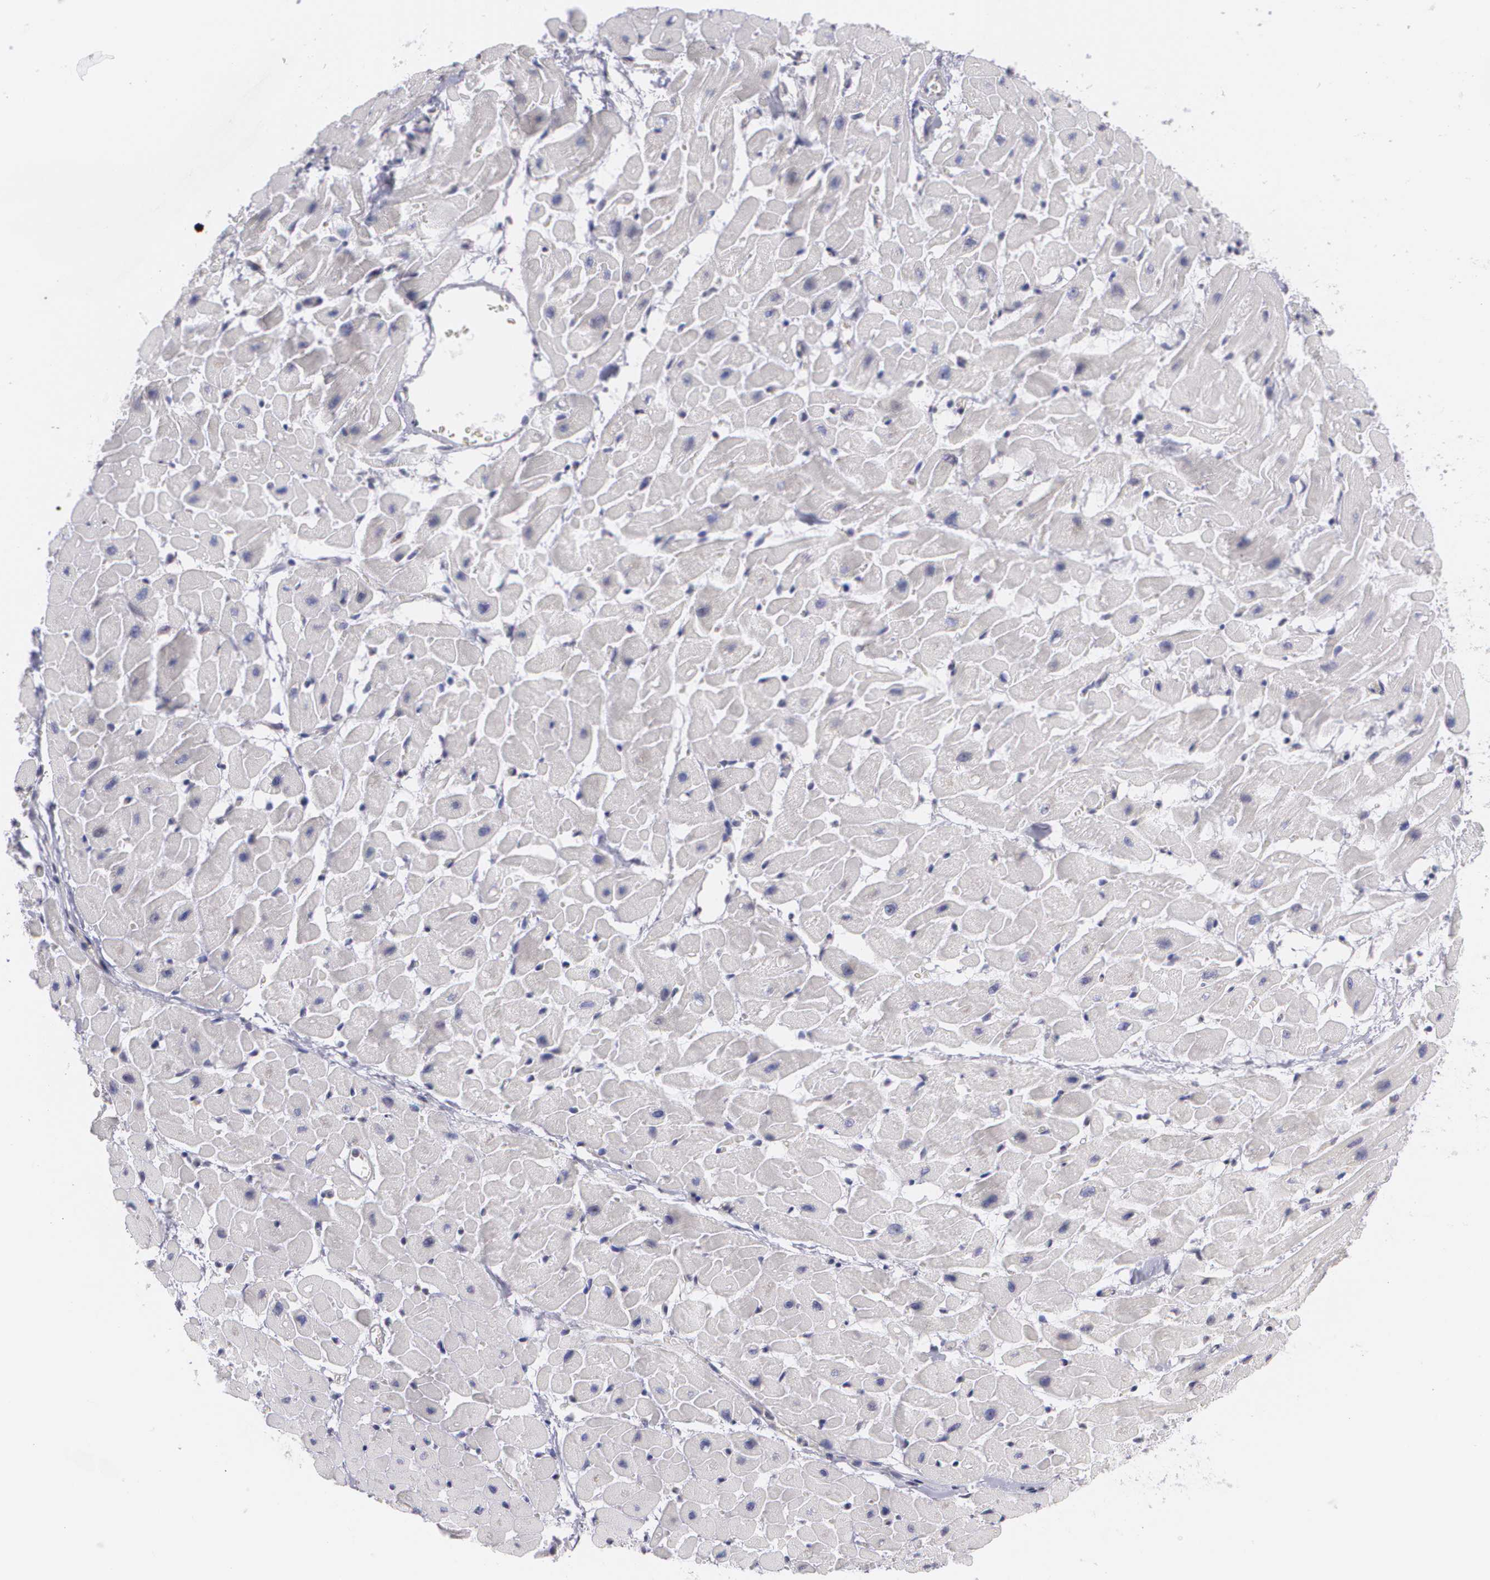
{"staining": {"intensity": "negative", "quantity": "none", "location": "none"}, "tissue": "heart muscle", "cell_type": "Cardiomyocytes", "image_type": "normal", "snomed": [{"axis": "morphology", "description": "Normal tissue, NOS"}, {"axis": "topography", "description": "Heart"}], "caption": "Photomicrograph shows no significant protein positivity in cardiomyocytes of benign heart muscle. The staining was performed using DAB to visualize the protein expression in brown, while the nuclei were stained in blue with hematoxylin (Magnification: 20x).", "gene": "BCL10", "patient": {"sex": "male", "age": 45}}